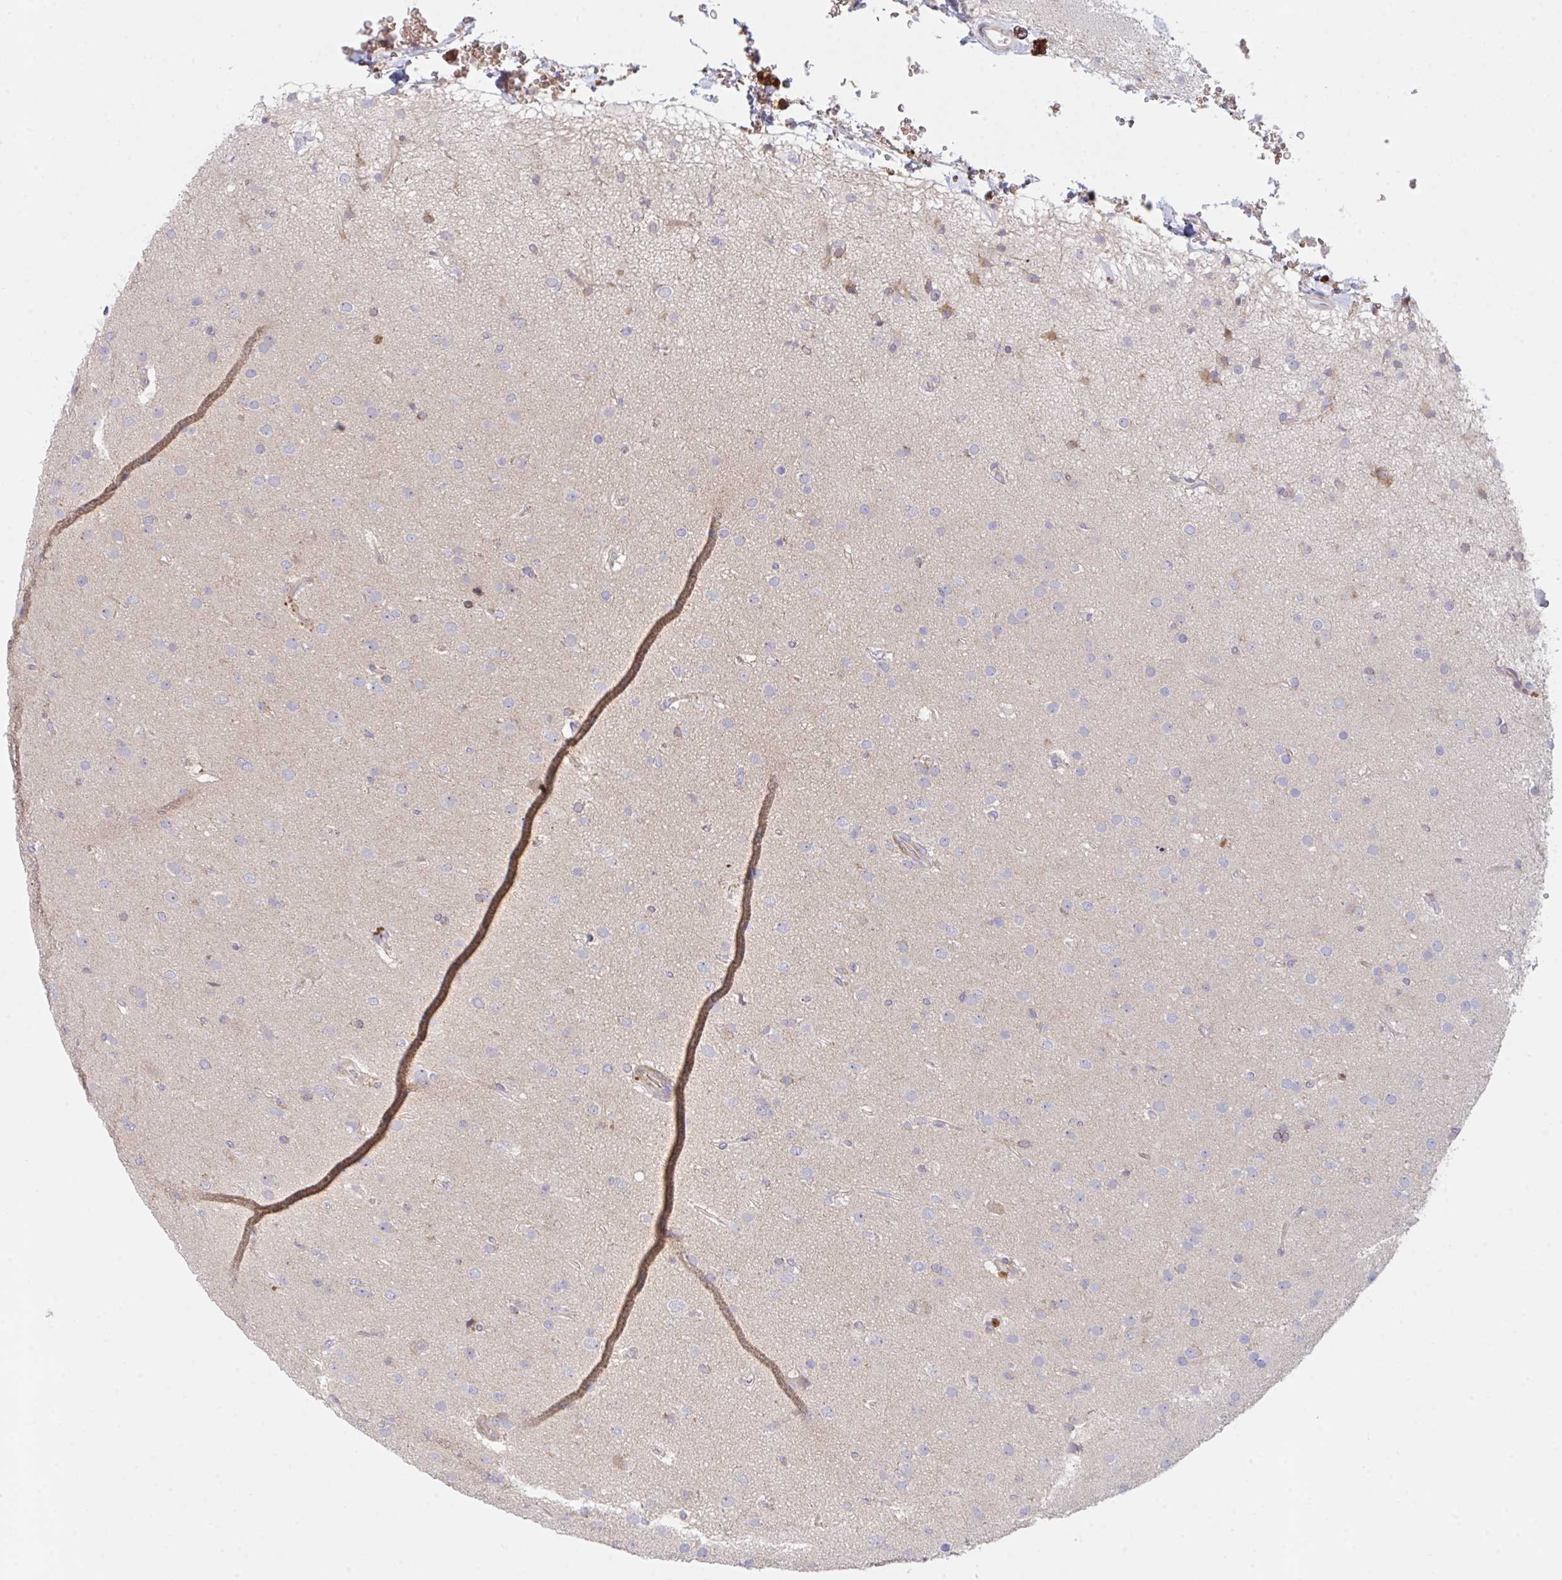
{"staining": {"intensity": "negative", "quantity": "none", "location": "none"}, "tissue": "glioma", "cell_type": "Tumor cells", "image_type": "cancer", "snomed": [{"axis": "morphology", "description": "Glioma, malignant, Low grade"}, {"axis": "topography", "description": "Brain"}], "caption": "Immunohistochemistry image of malignant glioma (low-grade) stained for a protein (brown), which demonstrates no expression in tumor cells. Brightfield microscopy of IHC stained with DAB (3,3'-diaminobenzidine) (brown) and hematoxylin (blue), captured at high magnification.", "gene": "TNFSF4", "patient": {"sex": "male", "age": 65}}